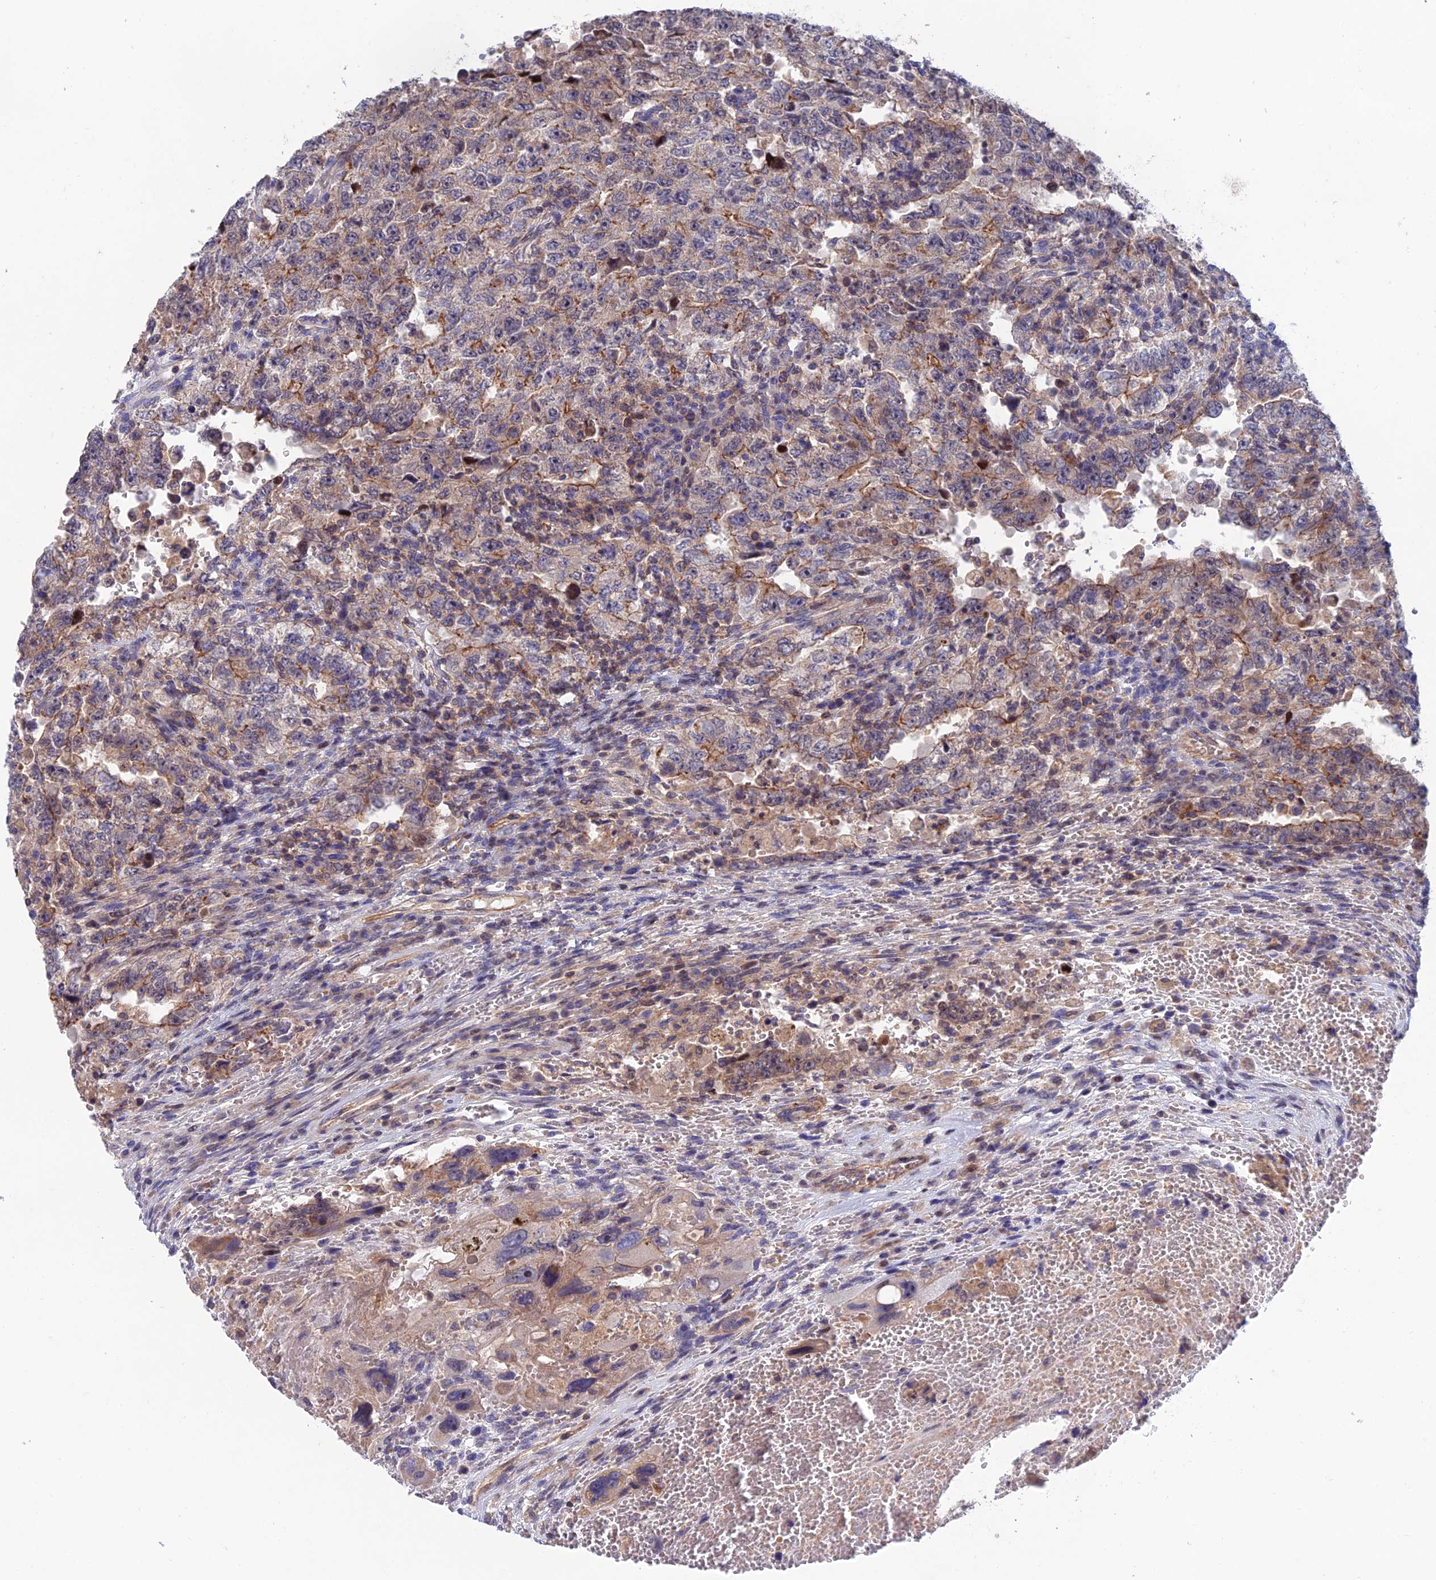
{"staining": {"intensity": "moderate", "quantity": "<25%", "location": "cytoplasmic/membranous"}, "tissue": "testis cancer", "cell_type": "Tumor cells", "image_type": "cancer", "snomed": [{"axis": "morphology", "description": "Carcinoma, Embryonal, NOS"}, {"axis": "topography", "description": "Testis"}], "caption": "DAB immunohistochemical staining of human testis embryonal carcinoma reveals moderate cytoplasmic/membranous protein staining in about <25% of tumor cells.", "gene": "USP37", "patient": {"sex": "male", "age": 26}}